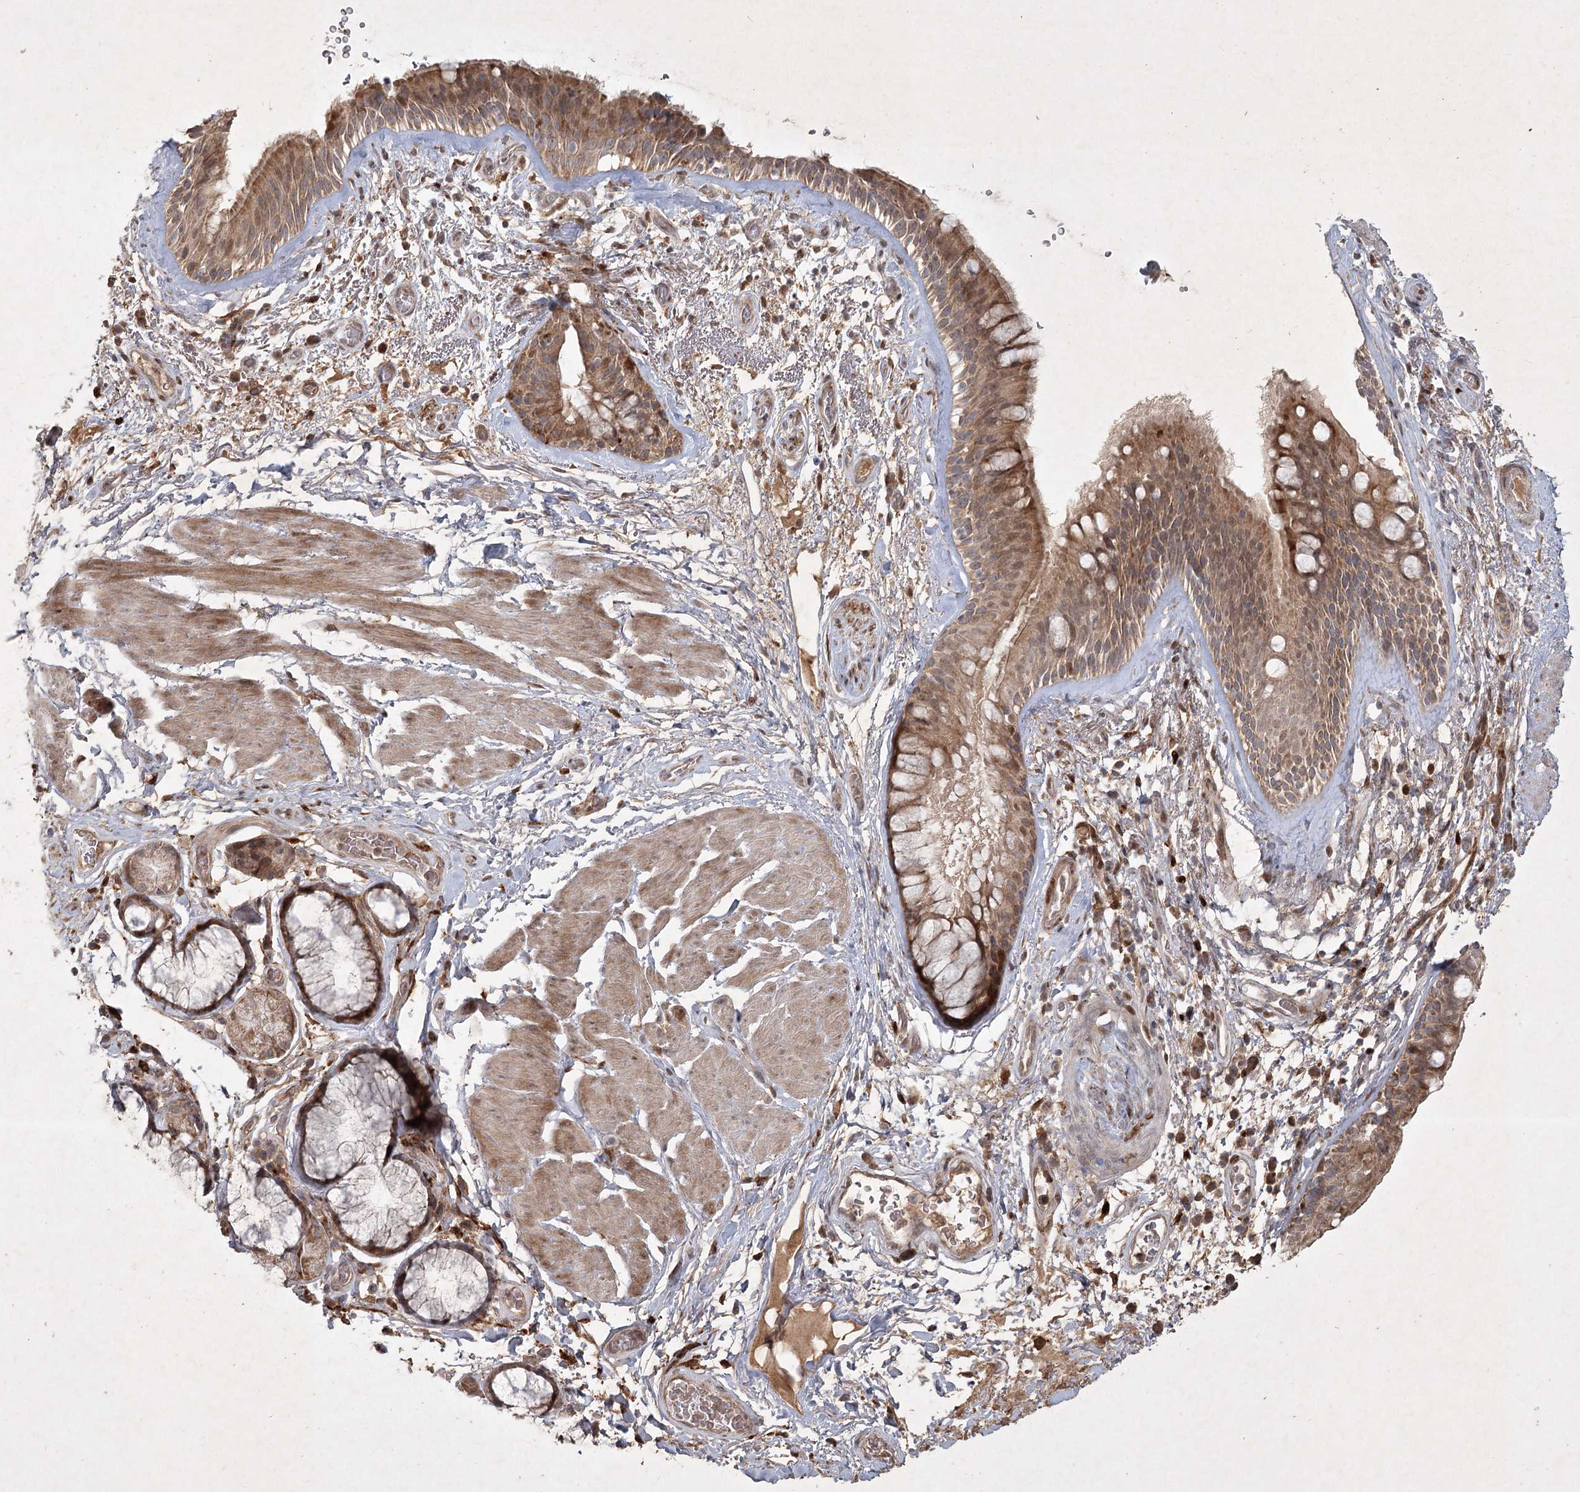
{"staining": {"intensity": "moderate", "quantity": ">75%", "location": "cytoplasmic/membranous"}, "tissue": "bronchus", "cell_type": "Respiratory epithelial cells", "image_type": "normal", "snomed": [{"axis": "morphology", "description": "Normal tissue, NOS"}, {"axis": "topography", "description": "Cartilage tissue"}], "caption": "High-magnification brightfield microscopy of benign bronchus stained with DAB (3,3'-diaminobenzidine) (brown) and counterstained with hematoxylin (blue). respiratory epithelial cells exhibit moderate cytoplasmic/membranous expression is present in about>75% of cells.", "gene": "KBTBD4", "patient": {"sex": "female", "age": 63}}